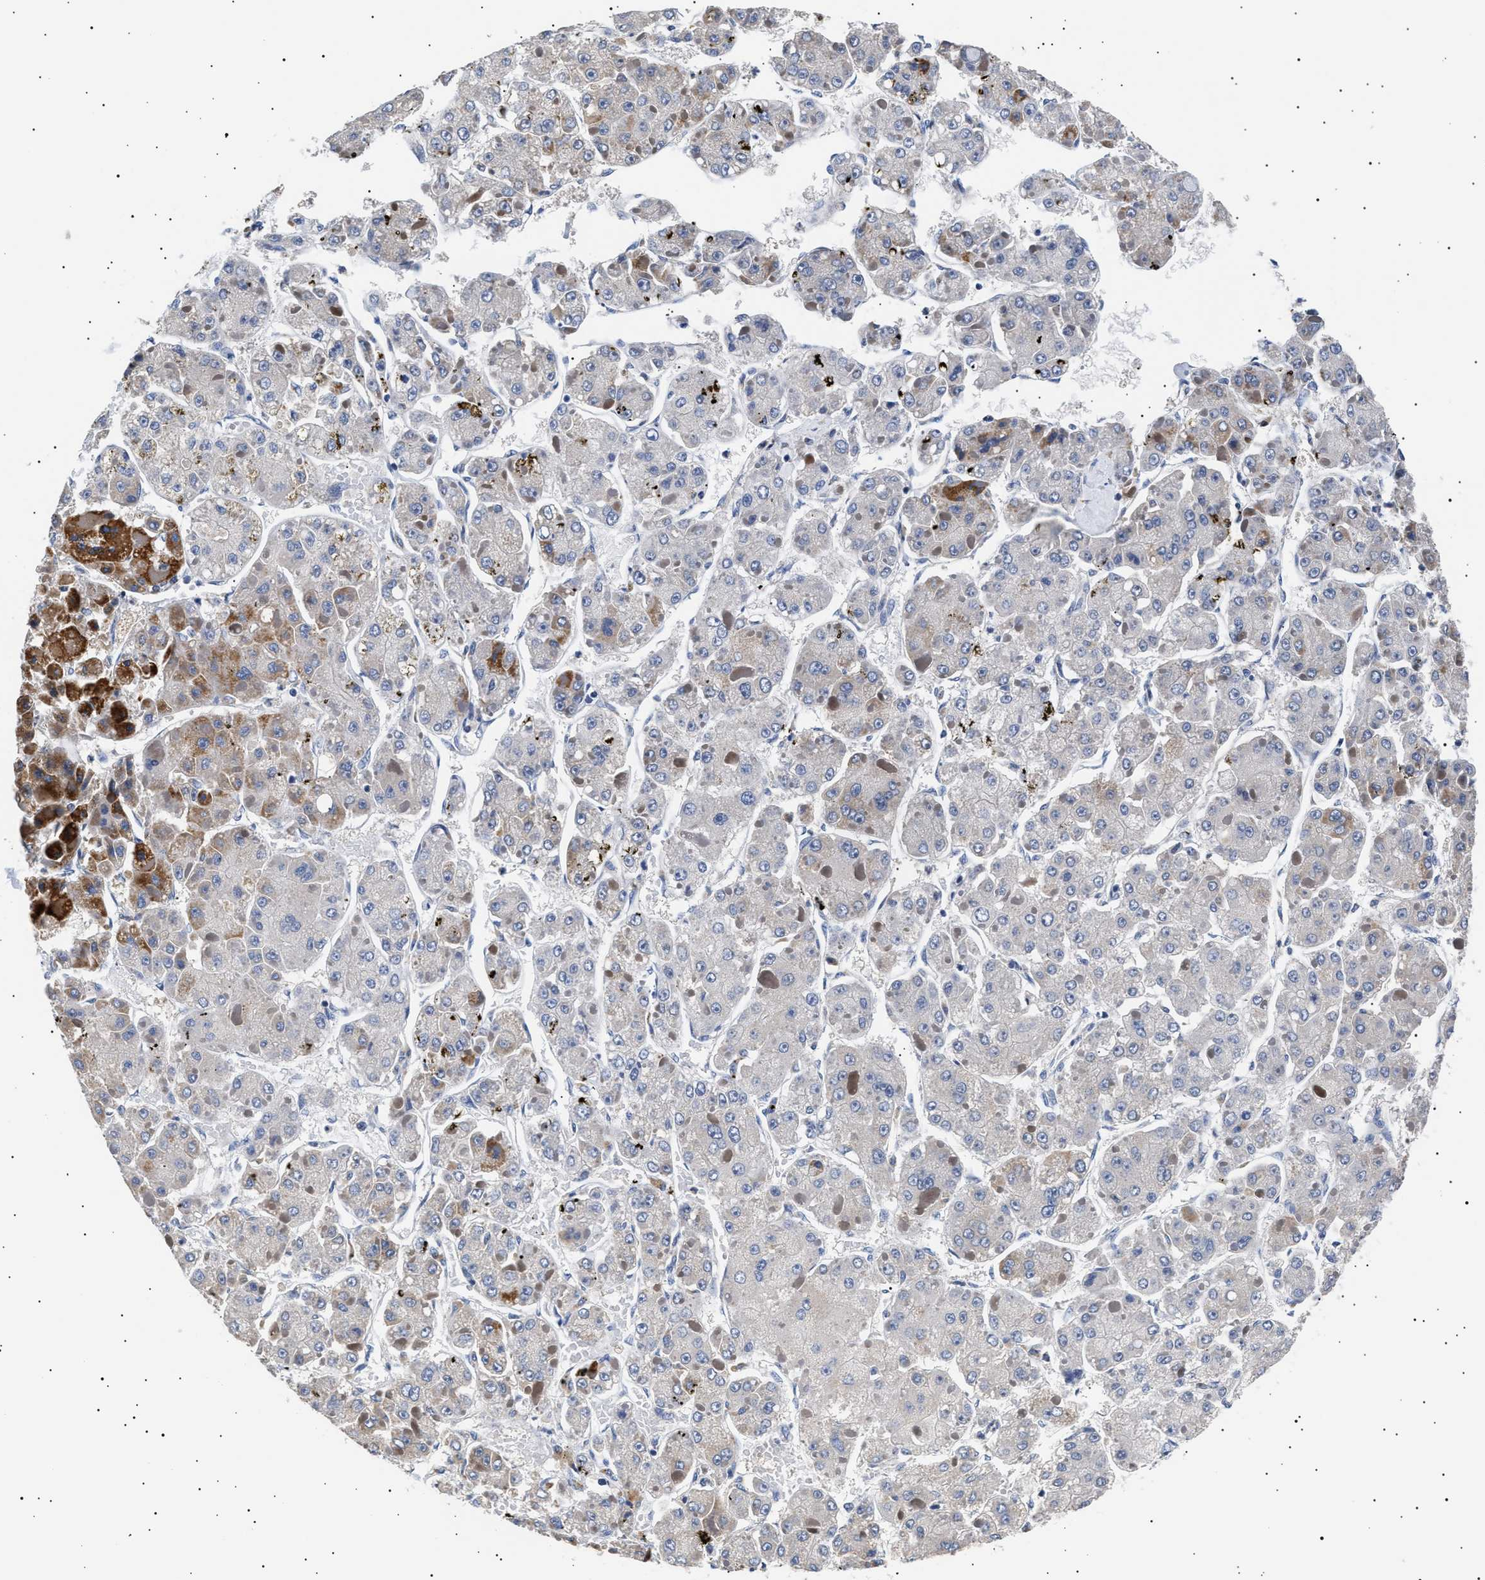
{"staining": {"intensity": "moderate", "quantity": "<25%", "location": "cytoplasmic/membranous"}, "tissue": "liver cancer", "cell_type": "Tumor cells", "image_type": "cancer", "snomed": [{"axis": "morphology", "description": "Carcinoma, Hepatocellular, NOS"}, {"axis": "topography", "description": "Liver"}], "caption": "Liver cancer stained for a protein displays moderate cytoplasmic/membranous positivity in tumor cells.", "gene": "HEMGN", "patient": {"sex": "female", "age": 73}}